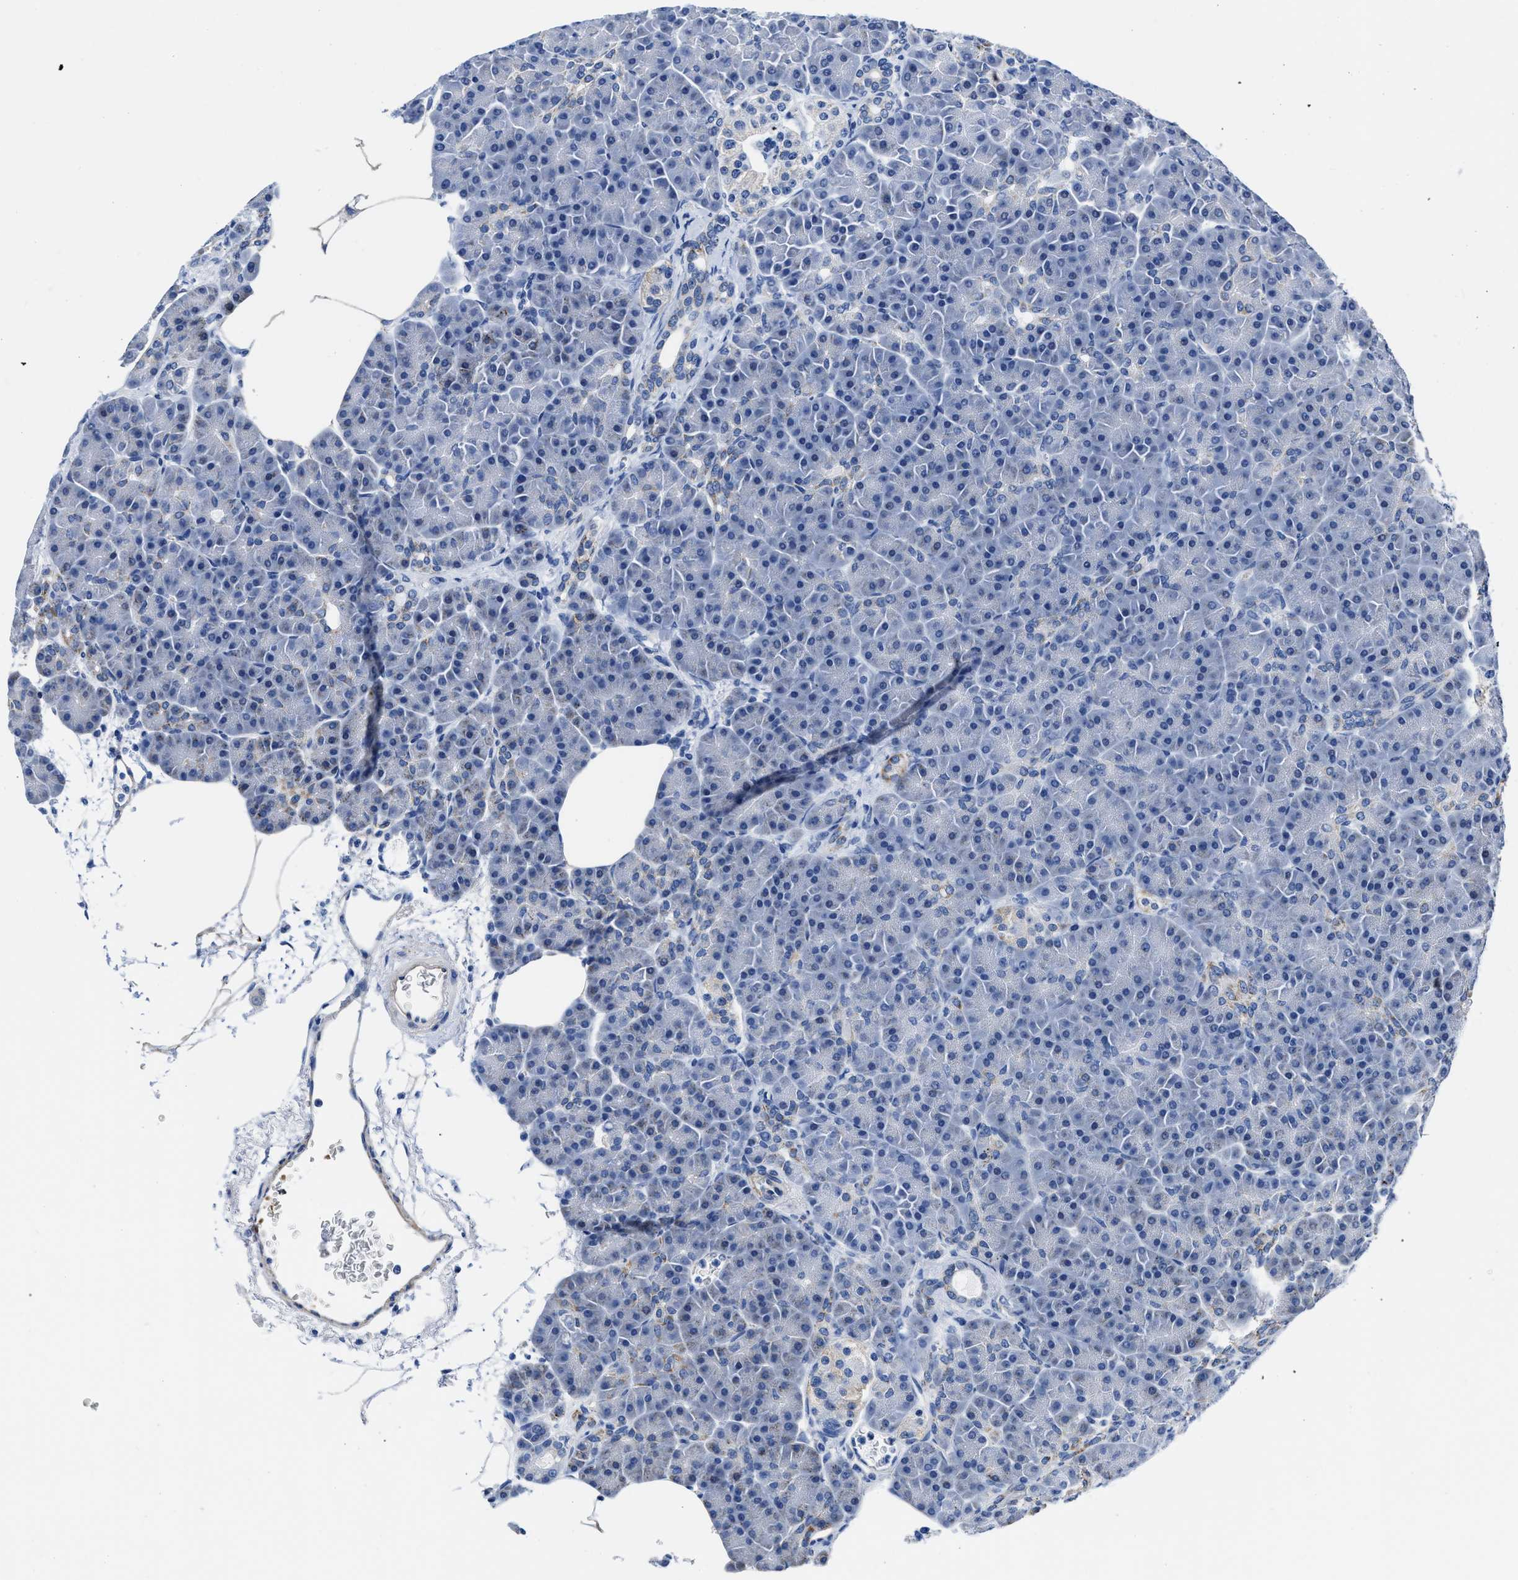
{"staining": {"intensity": "negative", "quantity": "none", "location": "none"}, "tissue": "pancreas", "cell_type": "Exocrine glandular cells", "image_type": "normal", "snomed": [{"axis": "morphology", "description": "Normal tissue, NOS"}, {"axis": "topography", "description": "Pancreas"}], "caption": "This is a image of immunohistochemistry staining of unremarkable pancreas, which shows no staining in exocrine glandular cells. (Immunohistochemistry (ihc), brightfield microscopy, high magnification).", "gene": "KCNMB3", "patient": {"sex": "female", "age": 70}}